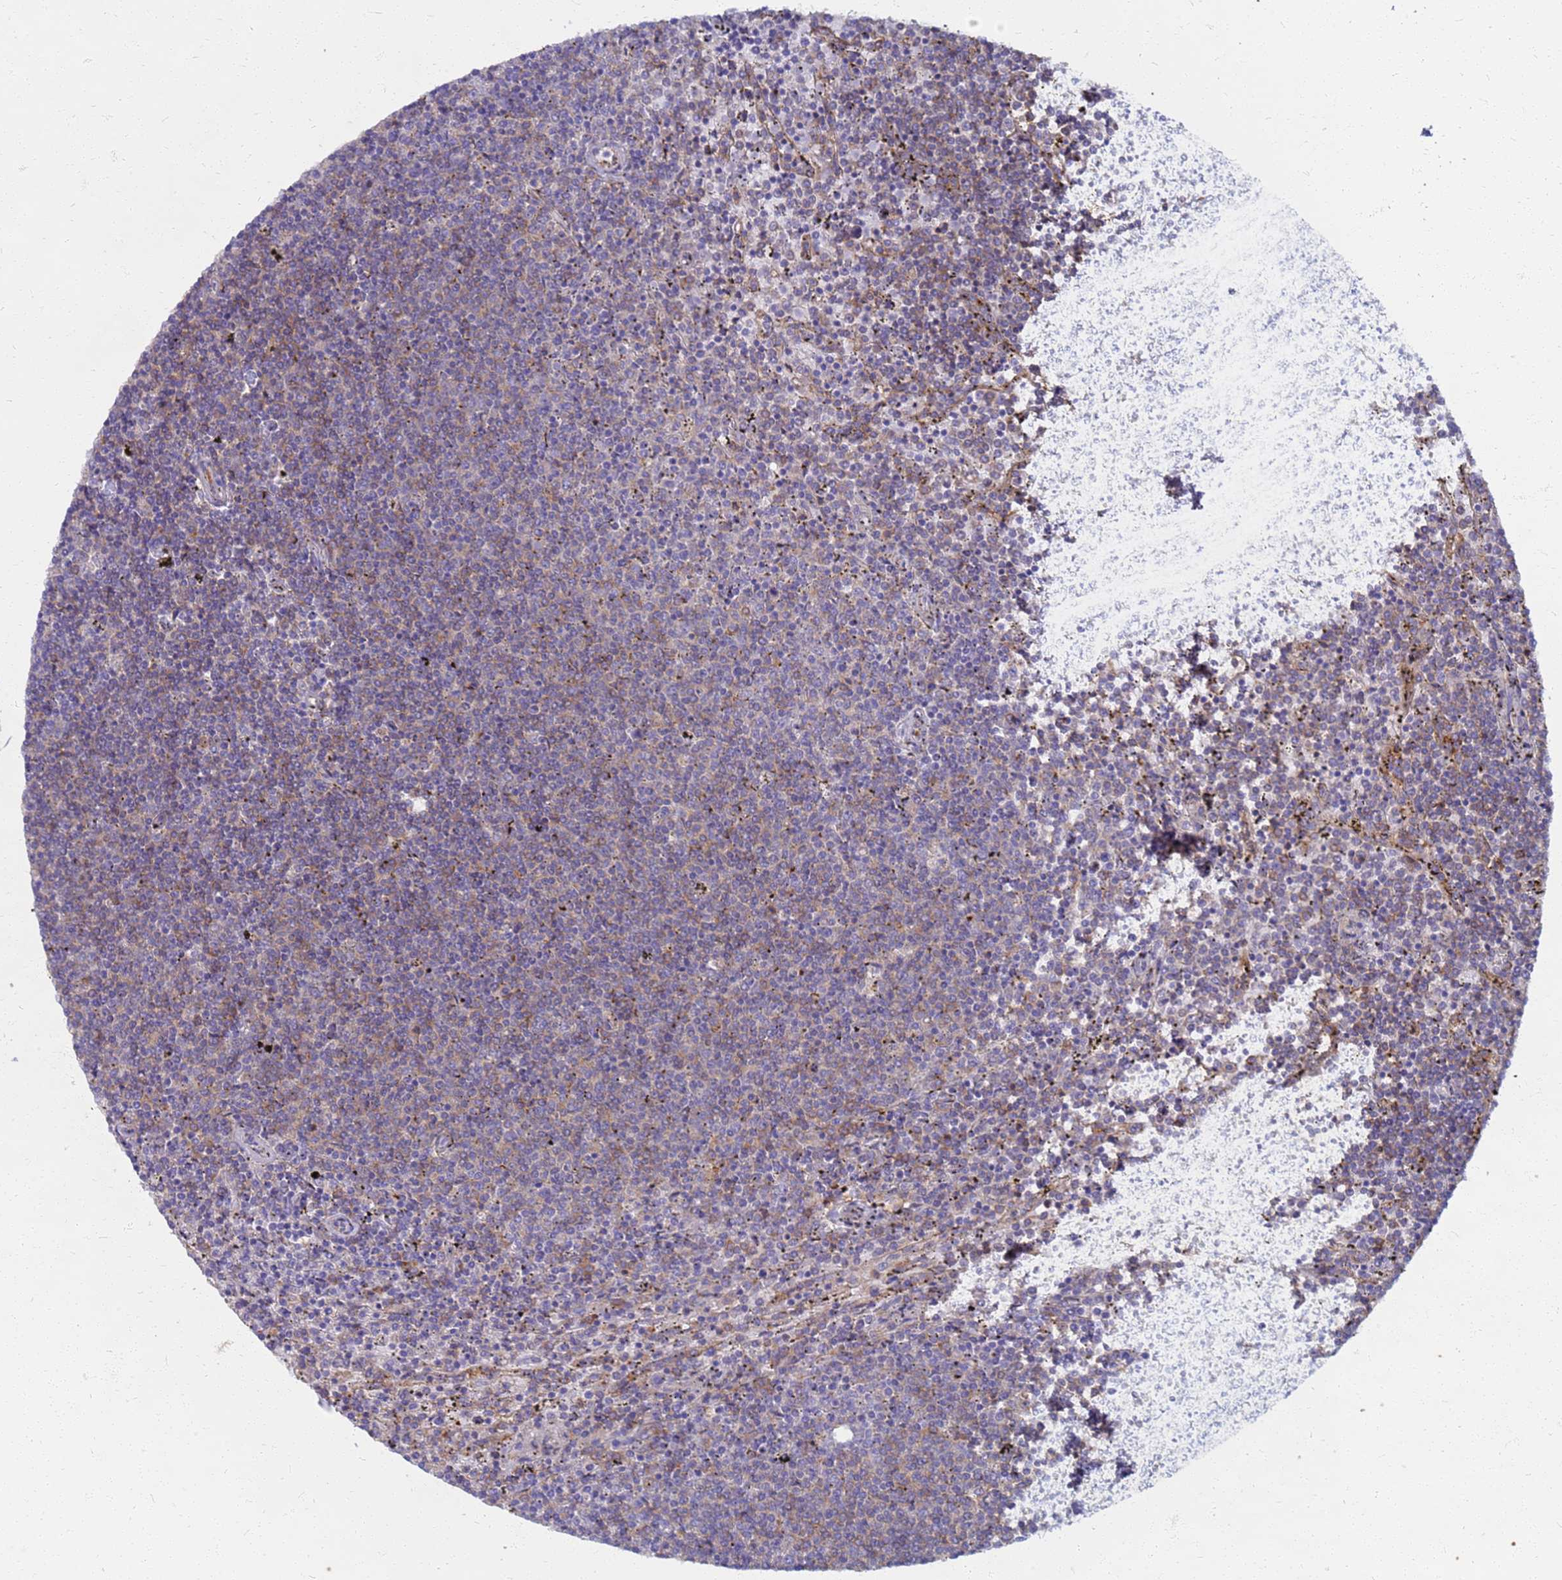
{"staining": {"intensity": "negative", "quantity": "none", "location": "none"}, "tissue": "lymphoma", "cell_type": "Tumor cells", "image_type": "cancer", "snomed": [{"axis": "morphology", "description": "Malignant lymphoma, non-Hodgkin's type, Low grade"}, {"axis": "topography", "description": "Spleen"}], "caption": "Lymphoma was stained to show a protein in brown. There is no significant expression in tumor cells.", "gene": "EEA1", "patient": {"sex": "female", "age": 50}}